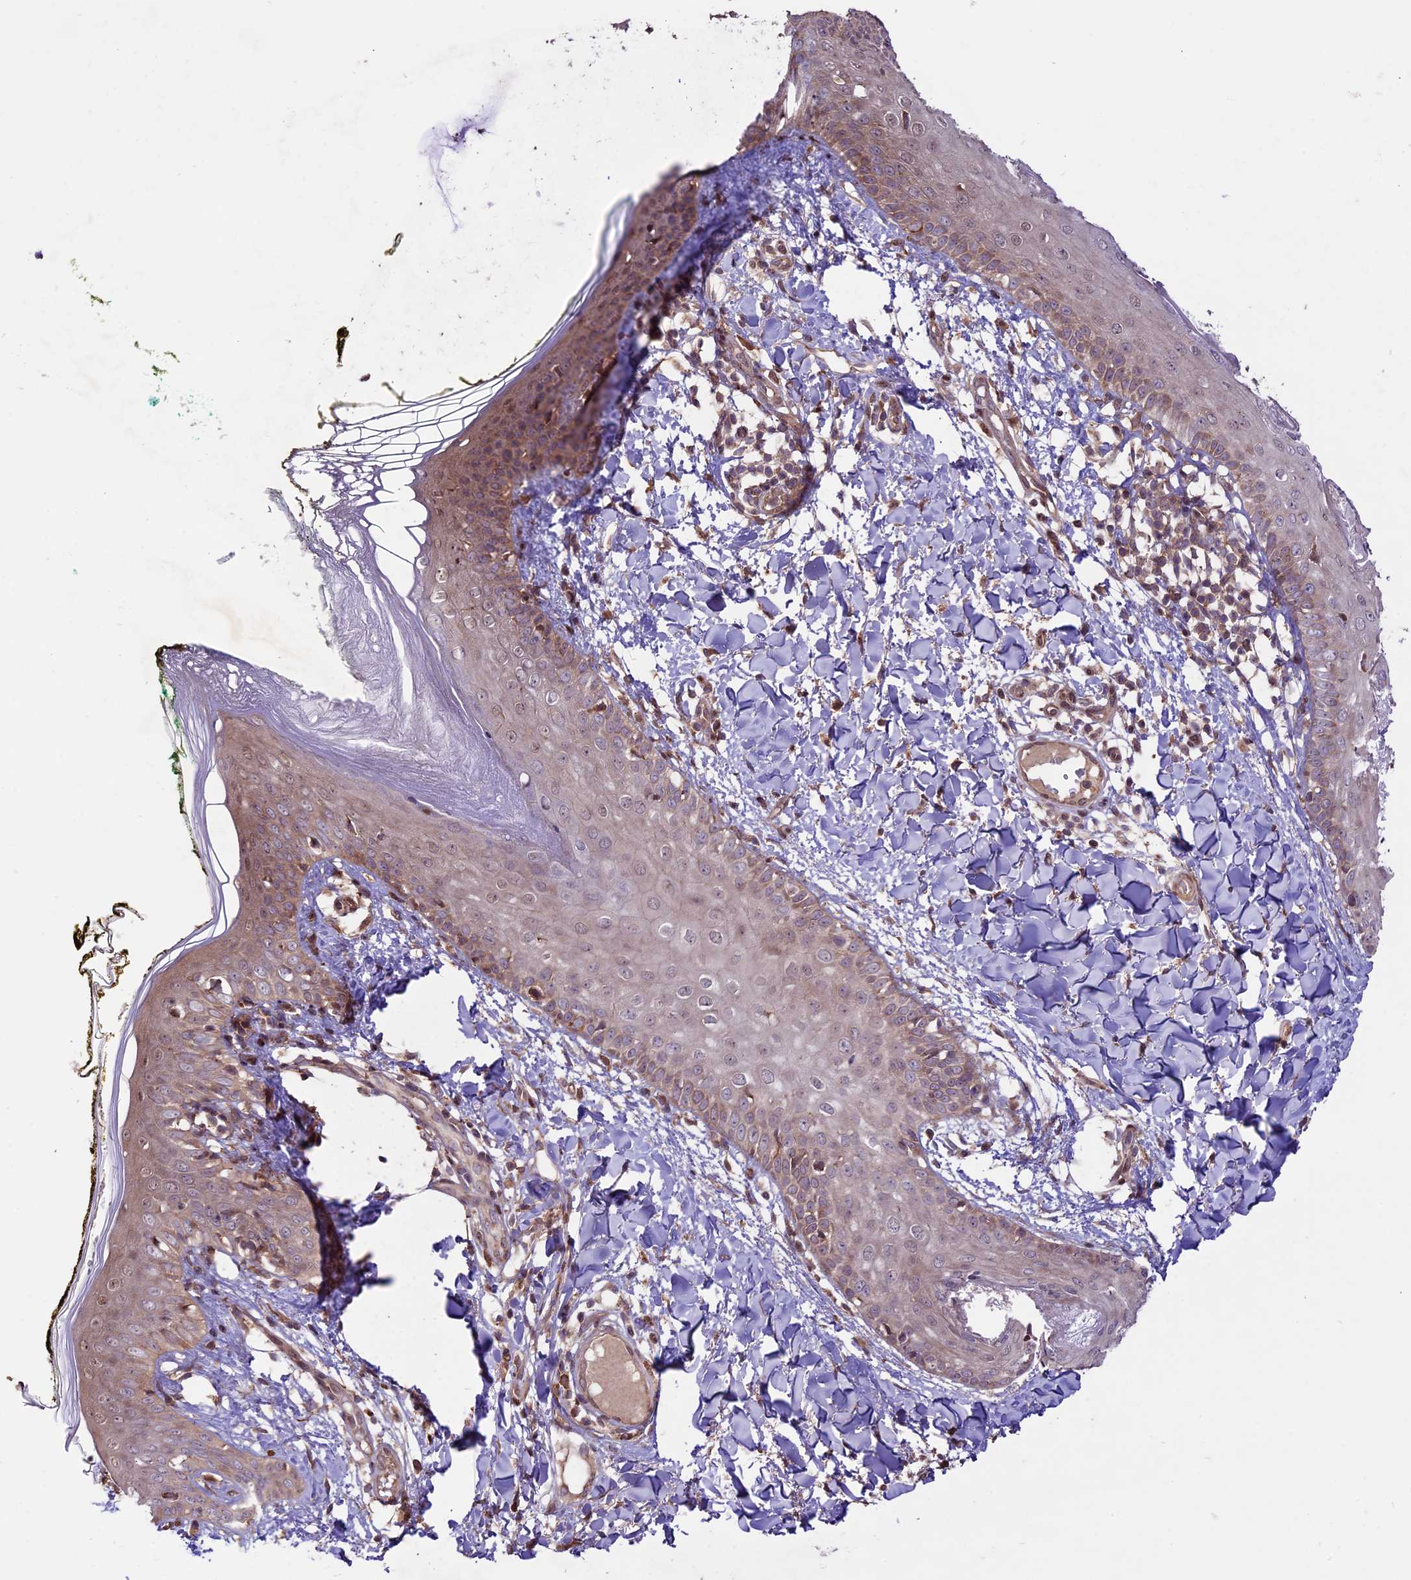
{"staining": {"intensity": "moderate", "quantity": ">75%", "location": "cytoplasmic/membranous"}, "tissue": "skin", "cell_type": "Fibroblasts", "image_type": "normal", "snomed": [{"axis": "morphology", "description": "Normal tissue, NOS"}, {"axis": "topography", "description": "Skin"}], "caption": "IHC of normal human skin shows medium levels of moderate cytoplasmic/membranous staining in about >75% of fibroblasts.", "gene": "HDAC5", "patient": {"sex": "female", "age": 34}}